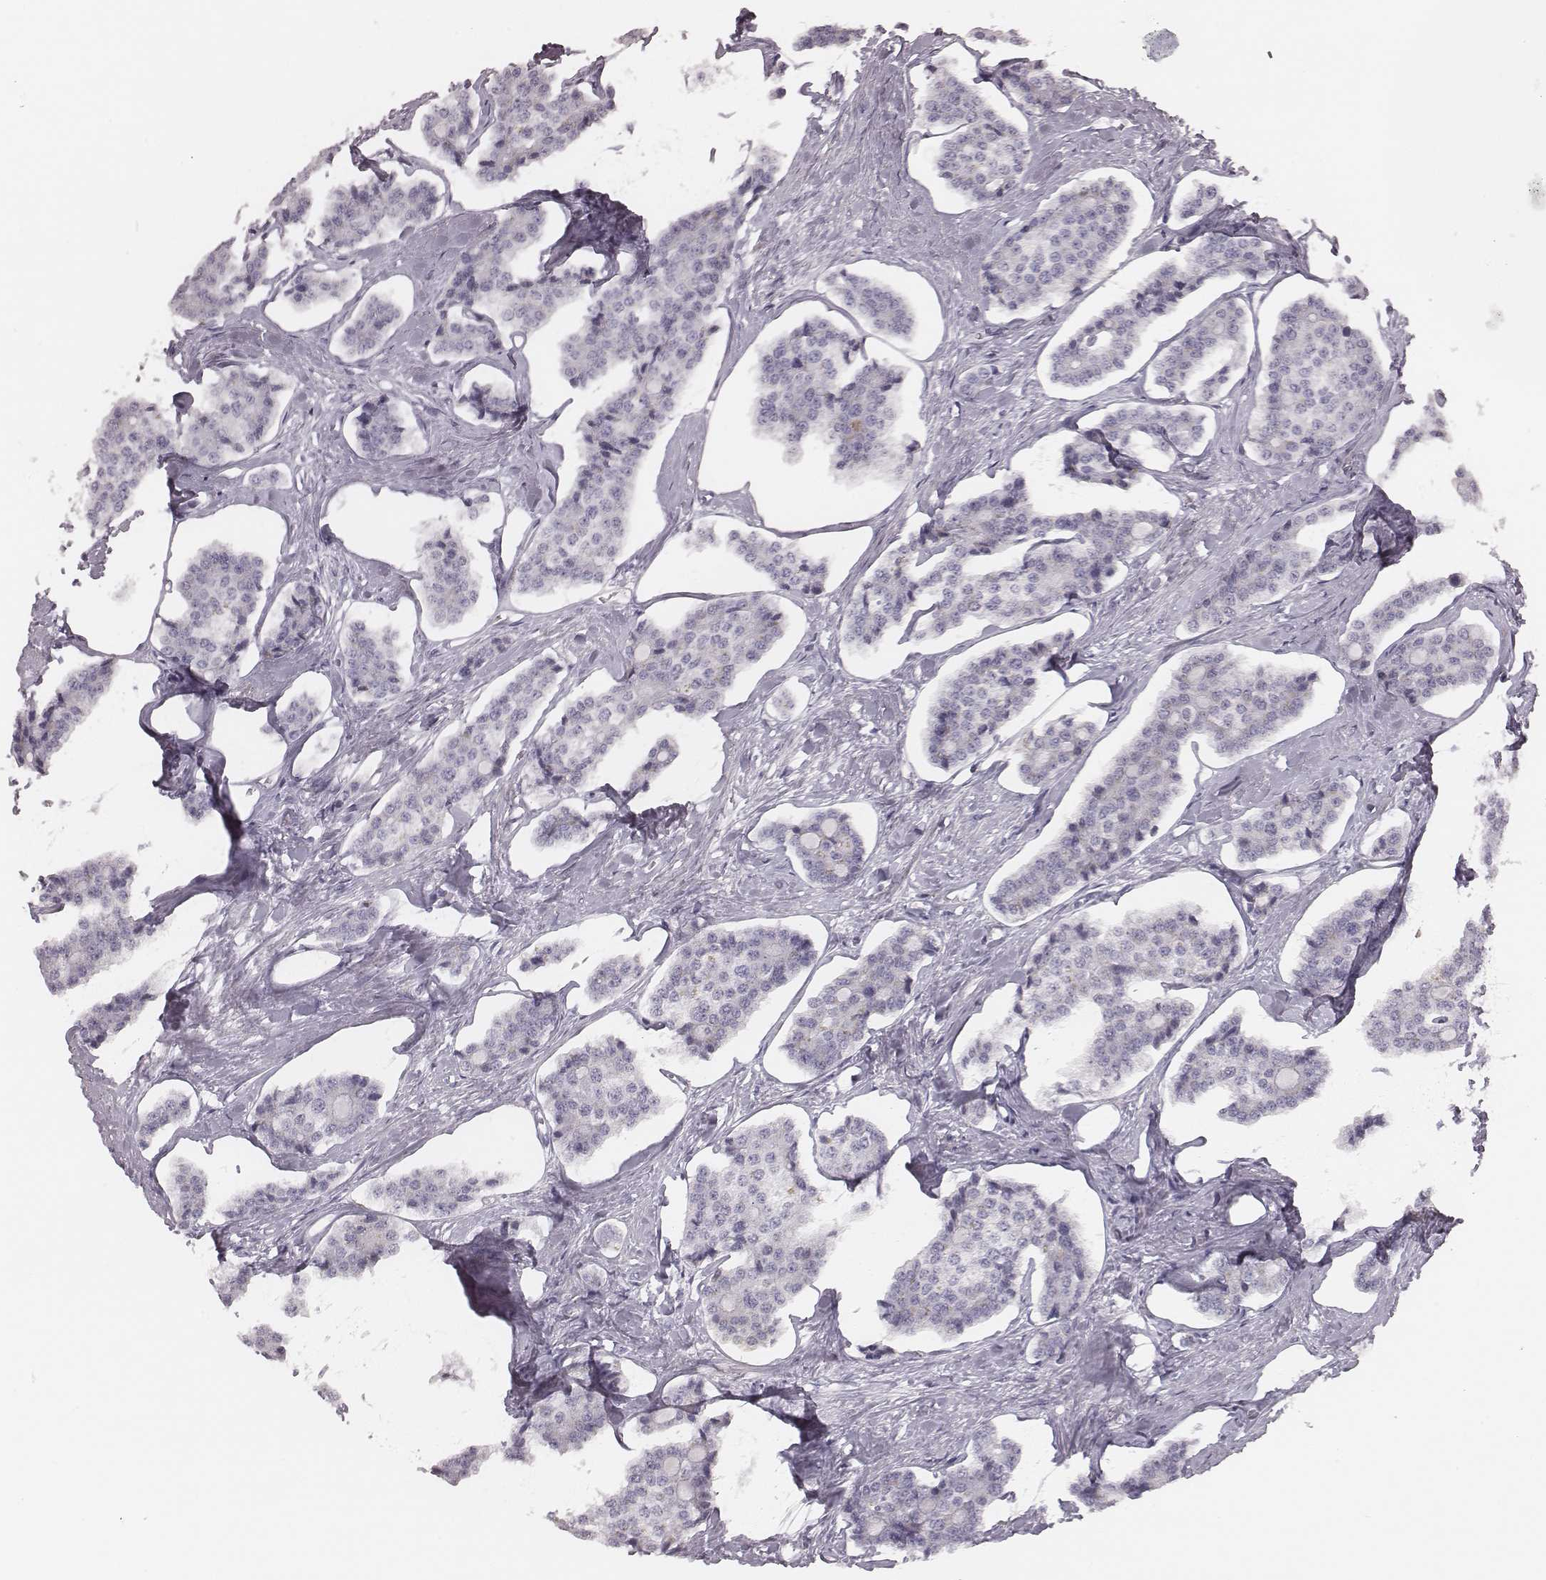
{"staining": {"intensity": "negative", "quantity": "none", "location": "none"}, "tissue": "carcinoid", "cell_type": "Tumor cells", "image_type": "cancer", "snomed": [{"axis": "morphology", "description": "Carcinoid, malignant, NOS"}, {"axis": "topography", "description": "Small intestine"}], "caption": "Tumor cells show no significant positivity in carcinoid. The staining was performed using DAB to visualize the protein expression in brown, while the nuclei were stained in blue with hematoxylin (Magnification: 20x).", "gene": "ZNF365", "patient": {"sex": "female", "age": 65}}